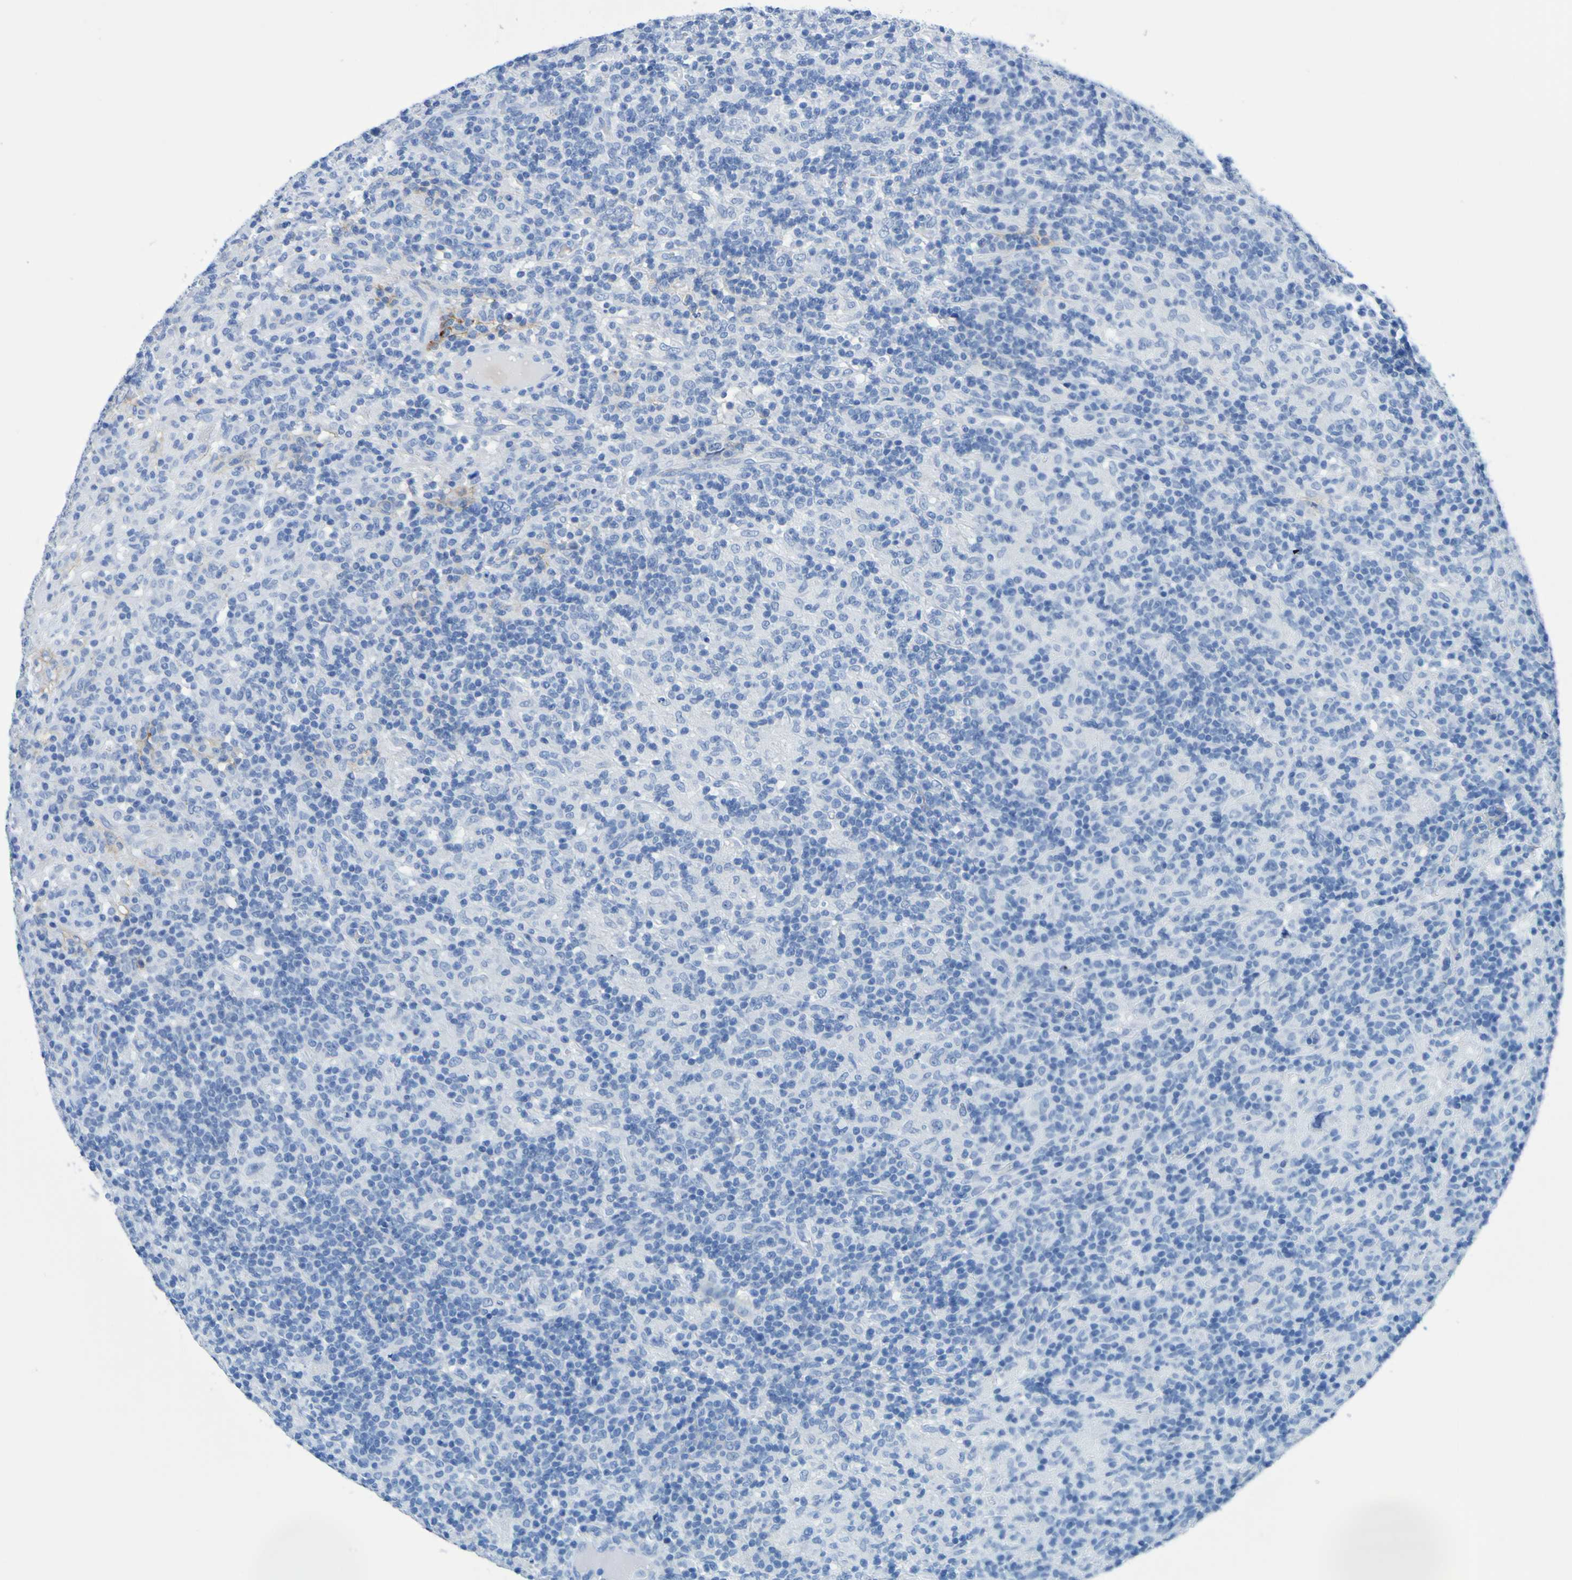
{"staining": {"intensity": "negative", "quantity": "none", "location": "none"}, "tissue": "lymphoma", "cell_type": "Tumor cells", "image_type": "cancer", "snomed": [{"axis": "morphology", "description": "Hodgkin's disease, NOS"}, {"axis": "topography", "description": "Lymph node"}], "caption": "An IHC micrograph of Hodgkin's disease is shown. There is no staining in tumor cells of Hodgkin's disease.", "gene": "DPEP1", "patient": {"sex": "male", "age": 70}}